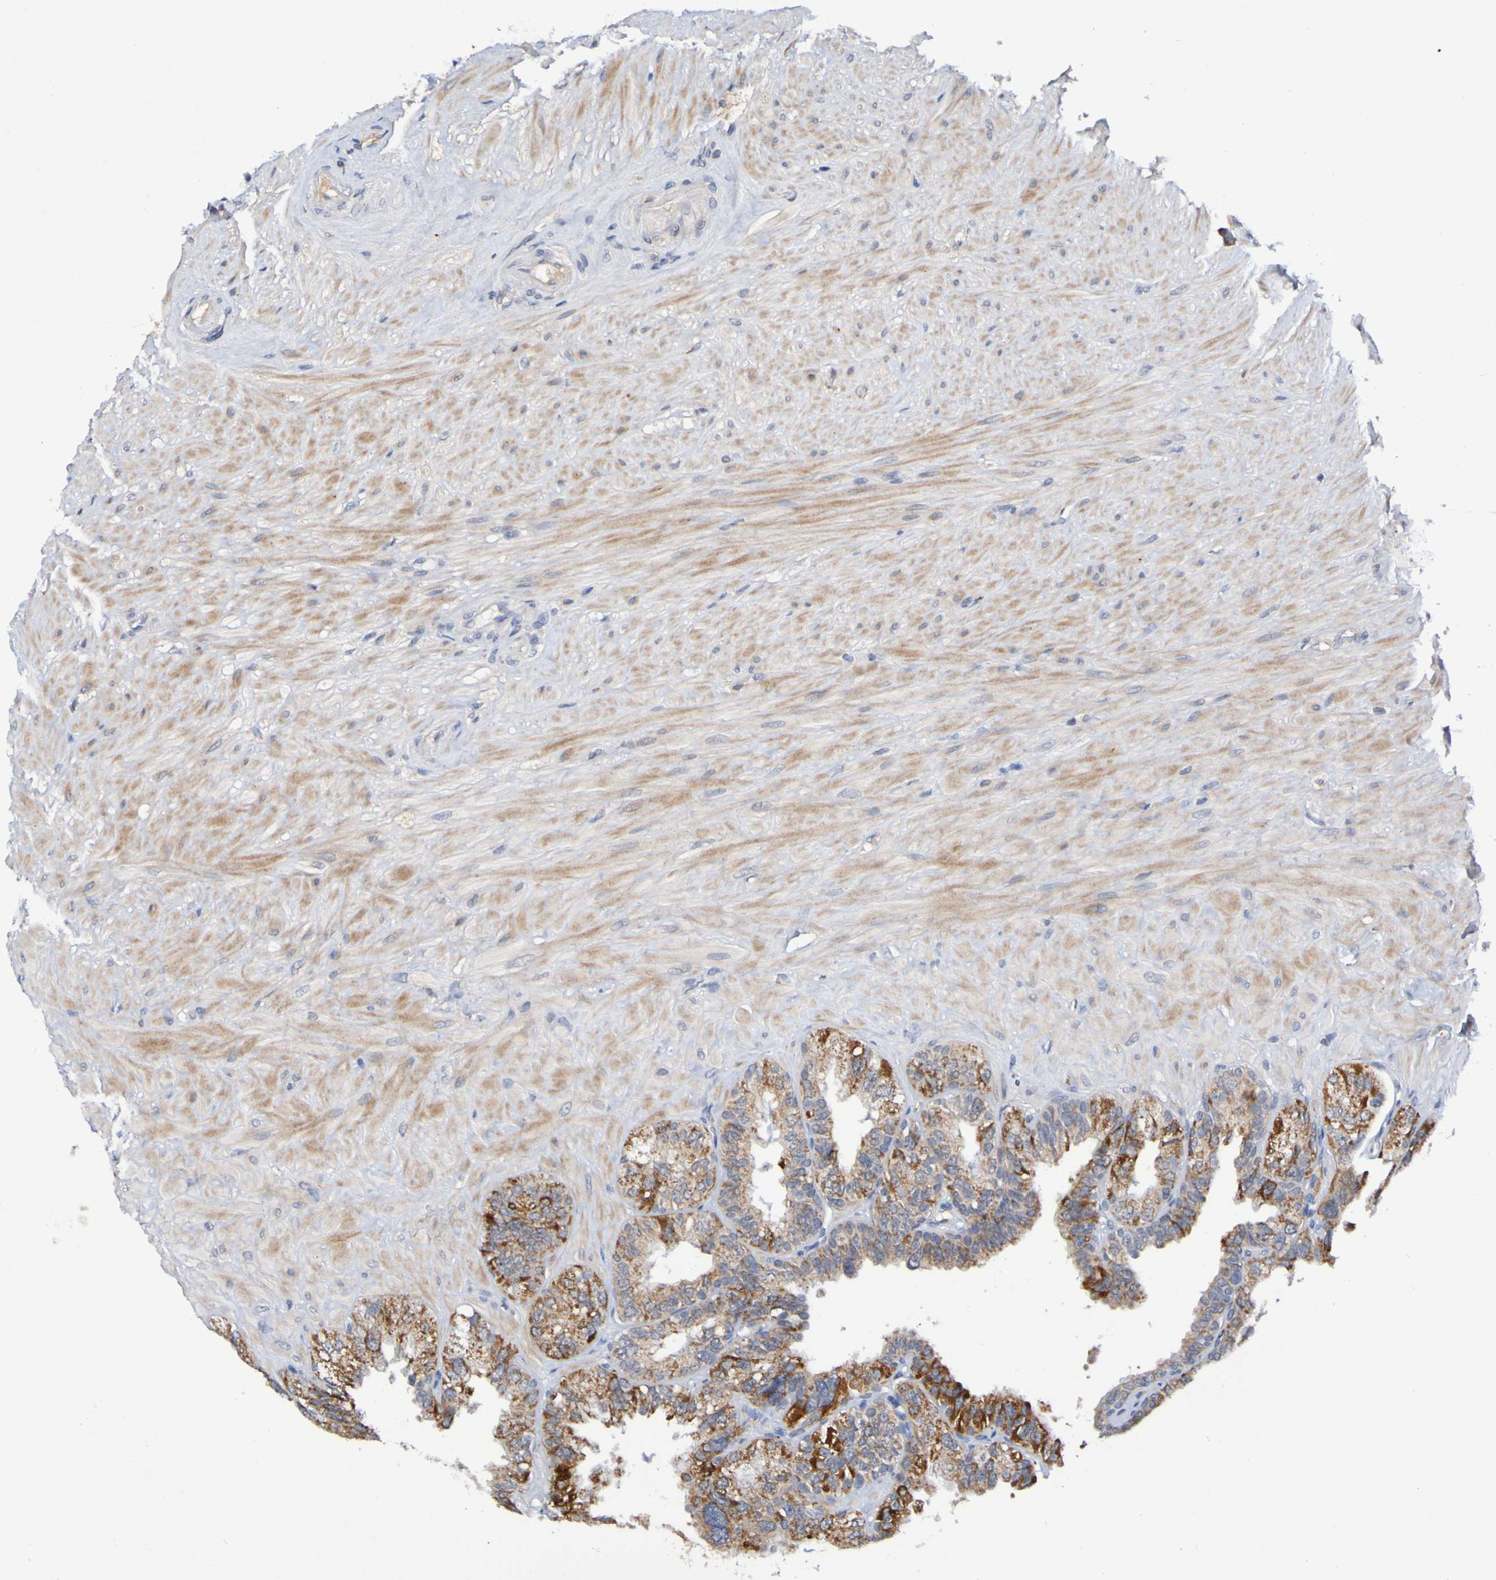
{"staining": {"intensity": "strong", "quantity": "<25%", "location": "cytoplasmic/membranous"}, "tissue": "seminal vesicle", "cell_type": "Glandular cells", "image_type": "normal", "snomed": [{"axis": "morphology", "description": "Normal tissue, NOS"}, {"axis": "topography", "description": "Seminal veicle"}], "caption": "Immunohistochemical staining of benign human seminal vesicle reveals <25% levels of strong cytoplasmic/membranous protein positivity in about <25% of glandular cells. (IHC, brightfield microscopy, high magnification).", "gene": "PTP4A2", "patient": {"sex": "male", "age": 68}}